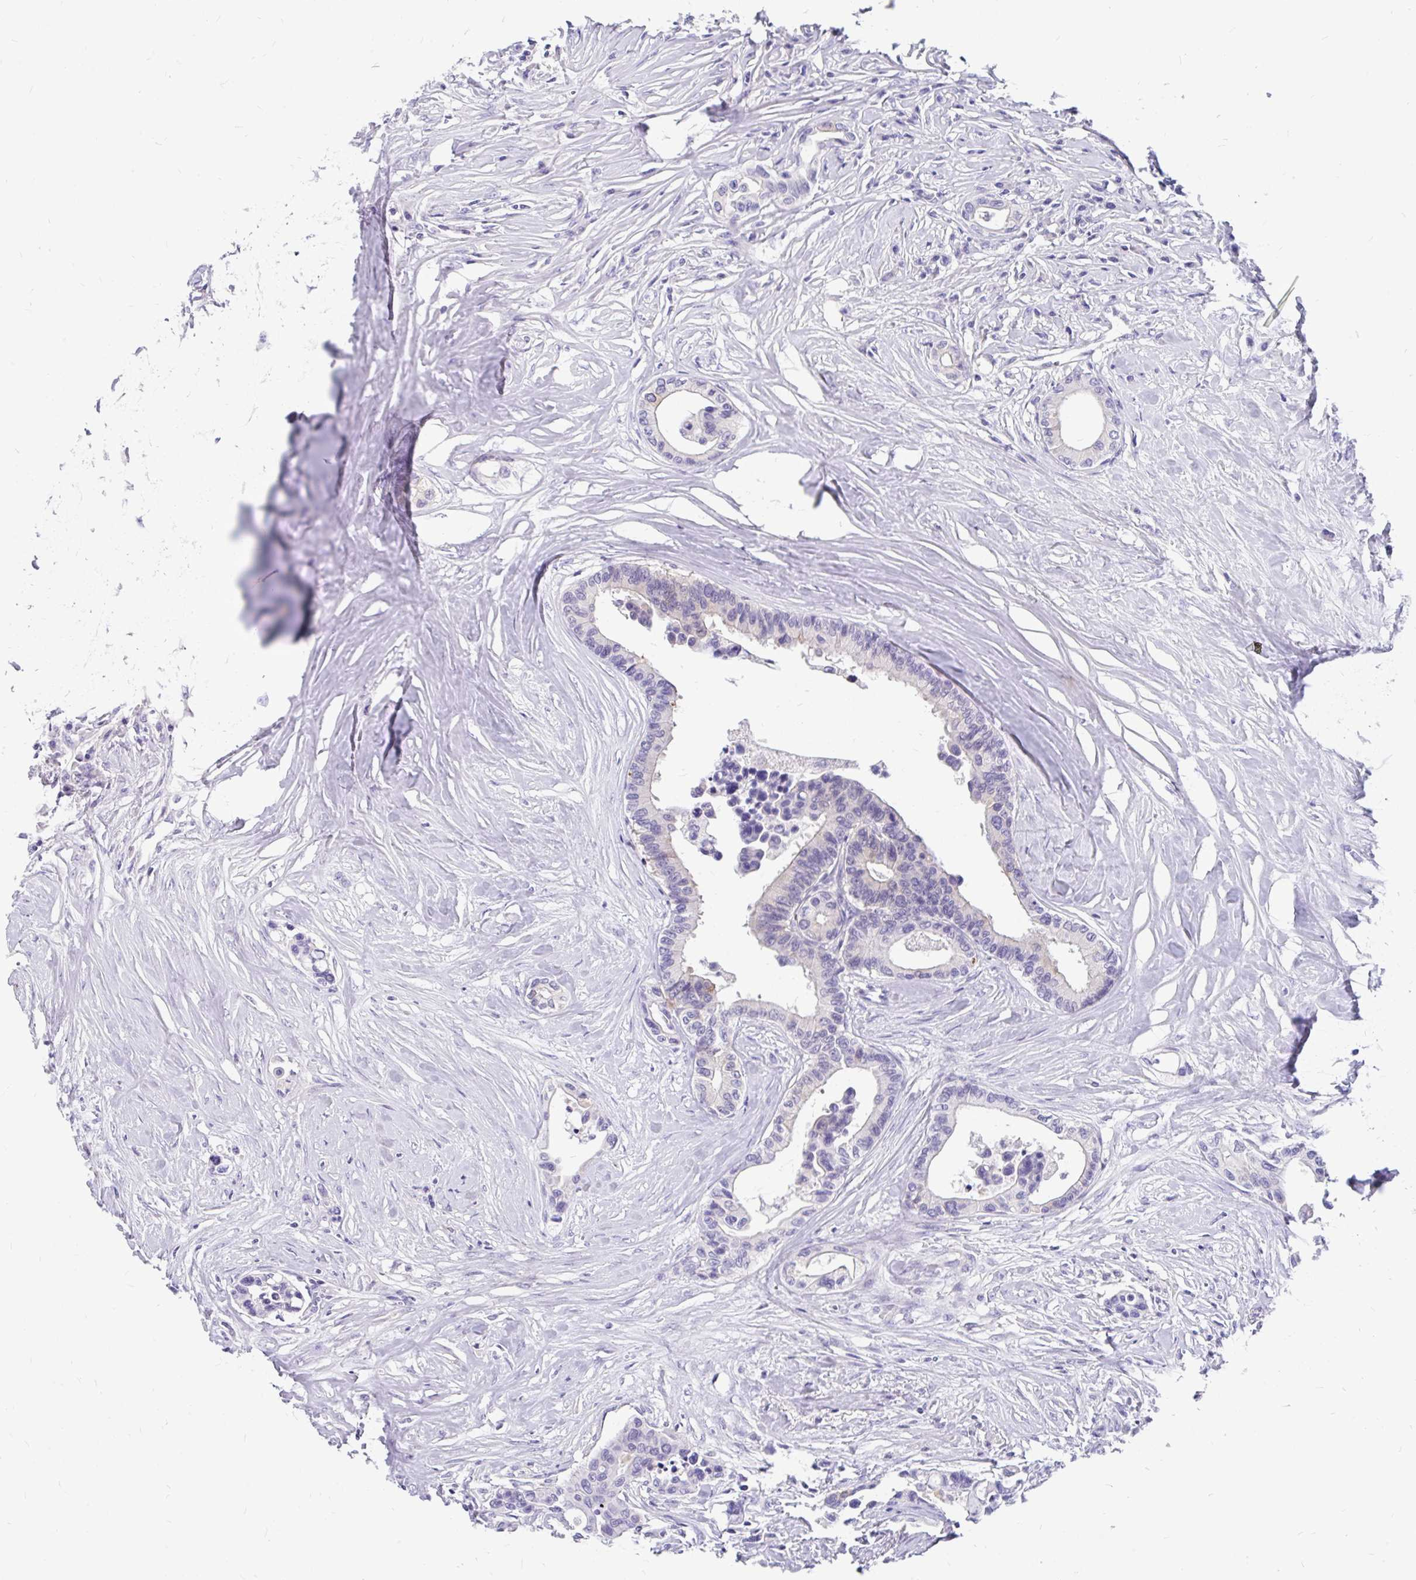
{"staining": {"intensity": "negative", "quantity": "none", "location": "none"}, "tissue": "colorectal cancer", "cell_type": "Tumor cells", "image_type": "cancer", "snomed": [{"axis": "morphology", "description": "Normal tissue, NOS"}, {"axis": "morphology", "description": "Adenocarcinoma, NOS"}, {"axis": "topography", "description": "Colon"}], "caption": "Colorectal cancer (adenocarcinoma) stained for a protein using IHC reveals no expression tumor cells.", "gene": "KIAA2013", "patient": {"sex": "male", "age": 82}}